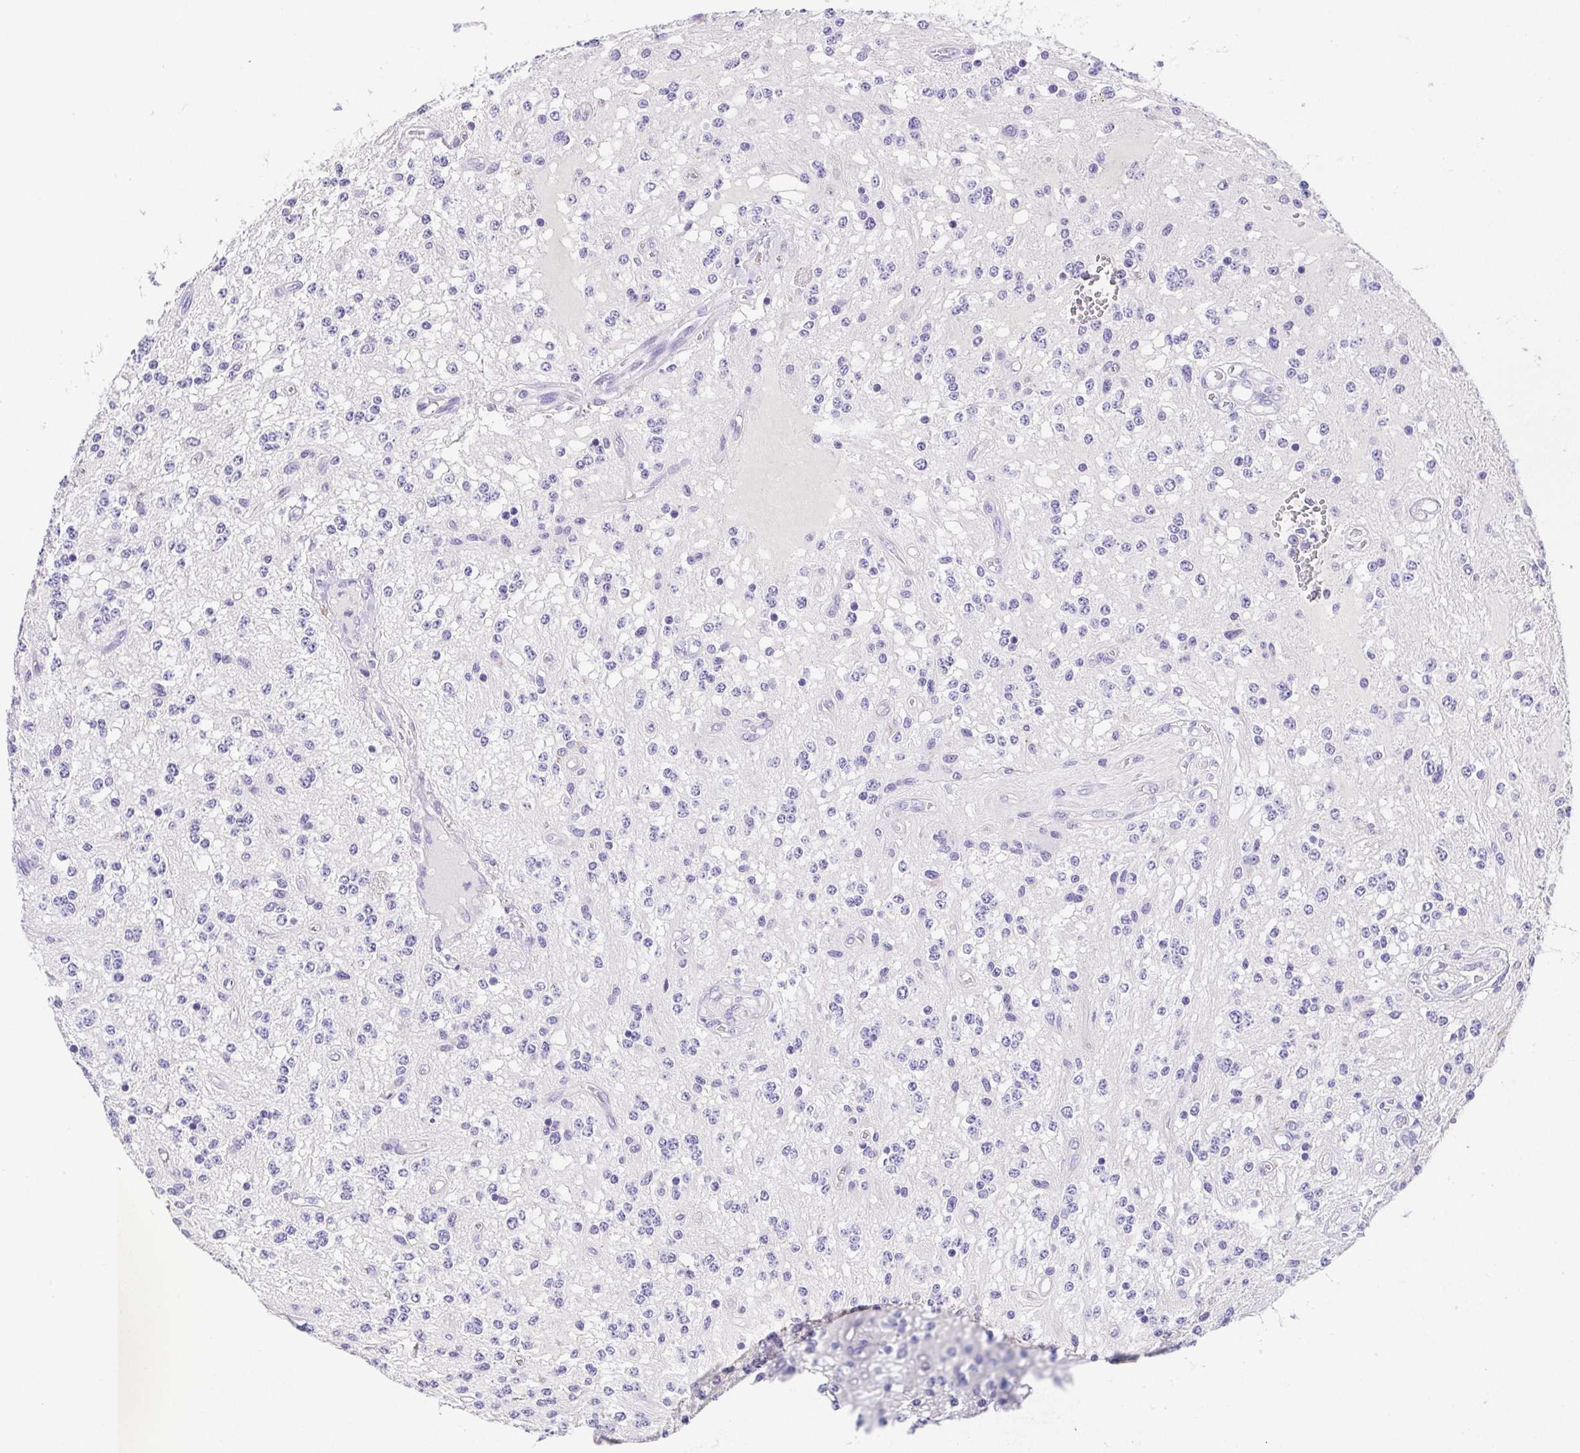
{"staining": {"intensity": "negative", "quantity": "none", "location": "none"}, "tissue": "glioma", "cell_type": "Tumor cells", "image_type": "cancer", "snomed": [{"axis": "morphology", "description": "Glioma, malignant, Low grade"}, {"axis": "topography", "description": "Cerebellum"}], "caption": "Micrograph shows no significant protein positivity in tumor cells of glioma.", "gene": "HAPLN2", "patient": {"sex": "female", "age": 14}}